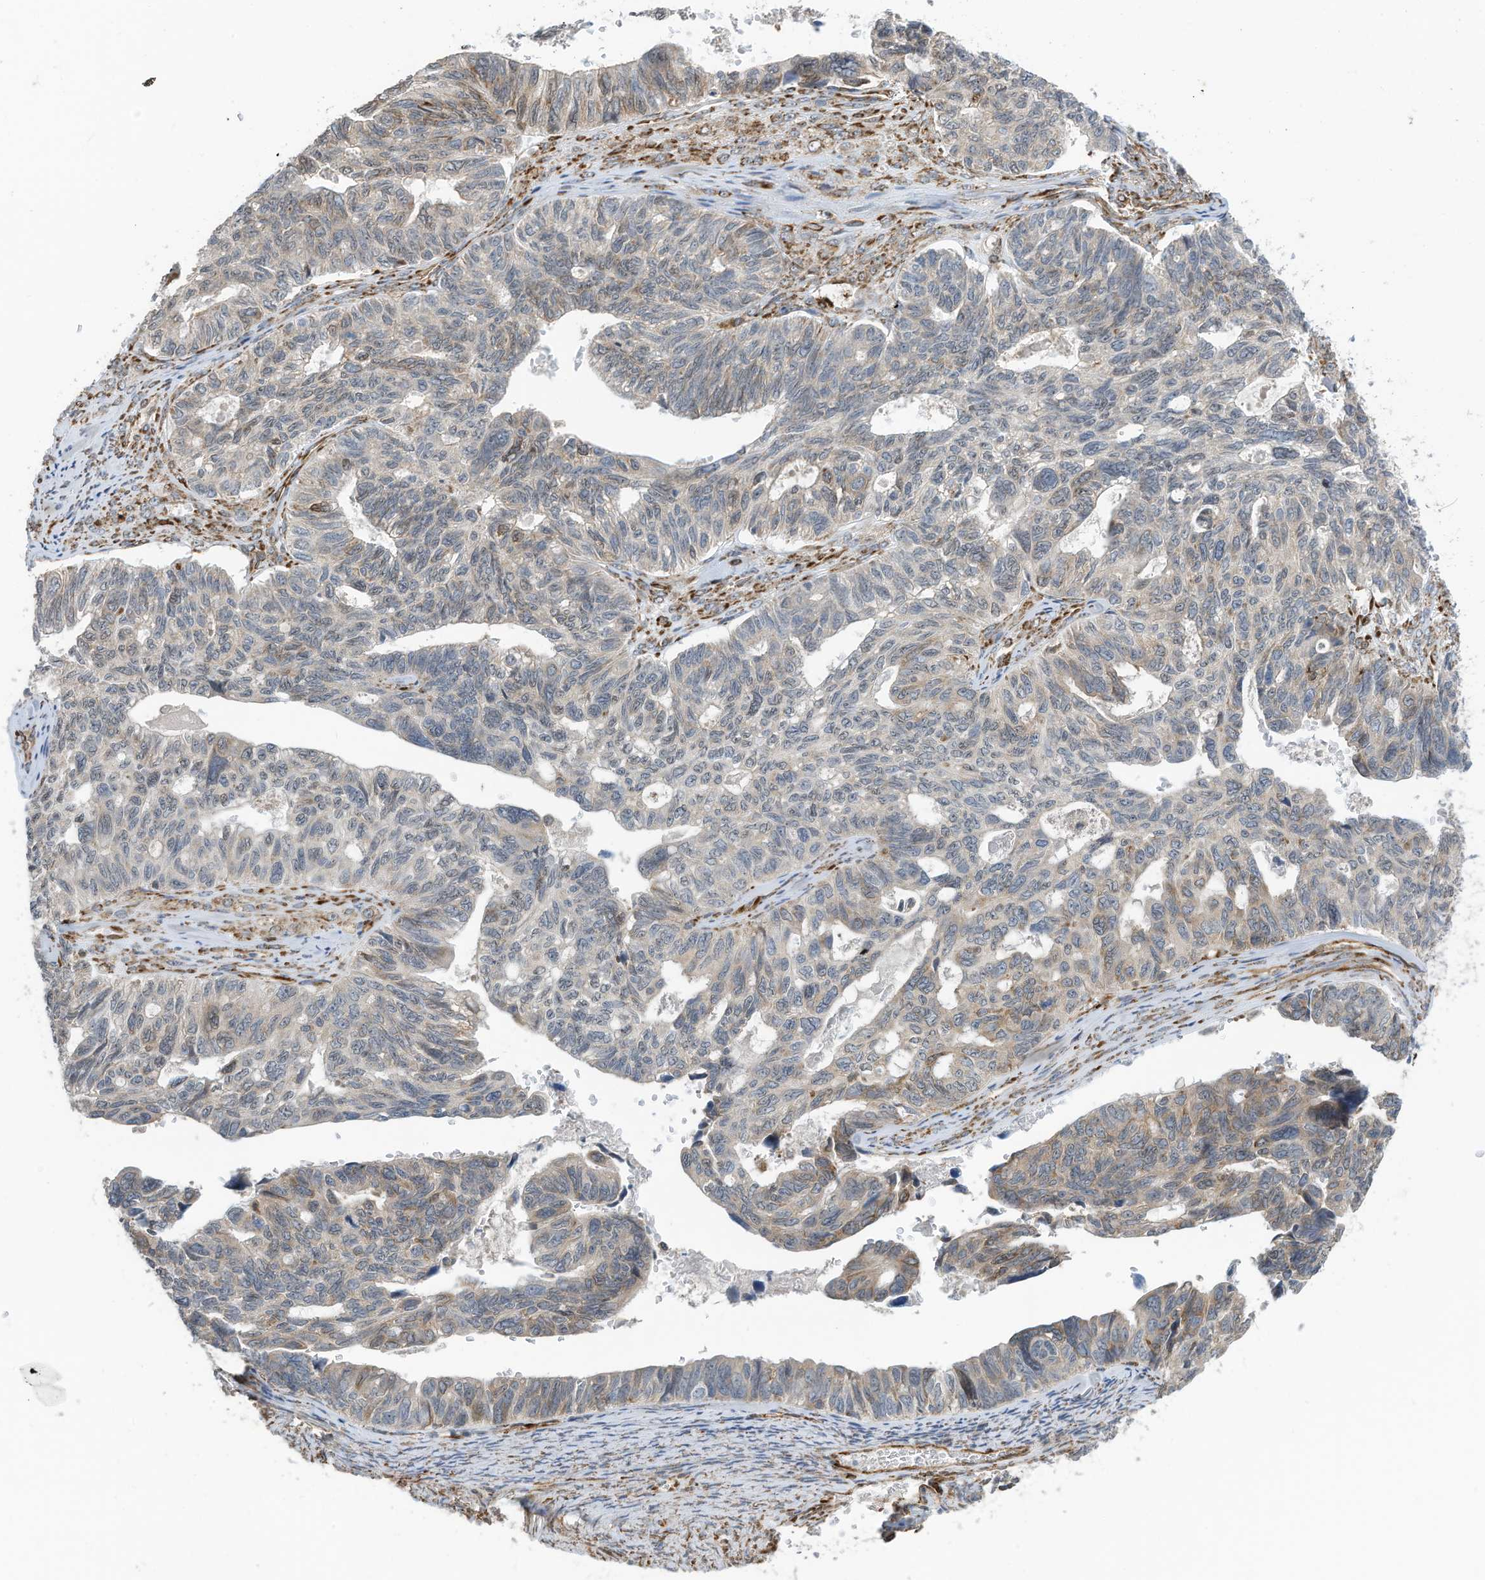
{"staining": {"intensity": "weak", "quantity": "<25%", "location": "cytoplasmic/membranous"}, "tissue": "ovarian cancer", "cell_type": "Tumor cells", "image_type": "cancer", "snomed": [{"axis": "morphology", "description": "Cystadenocarcinoma, serous, NOS"}, {"axis": "topography", "description": "Ovary"}], "caption": "Tumor cells show no significant expression in ovarian cancer. (Stains: DAB (3,3'-diaminobenzidine) immunohistochemistry (IHC) with hematoxylin counter stain, Microscopy: brightfield microscopy at high magnification).", "gene": "ZBTB45", "patient": {"sex": "female", "age": 79}}